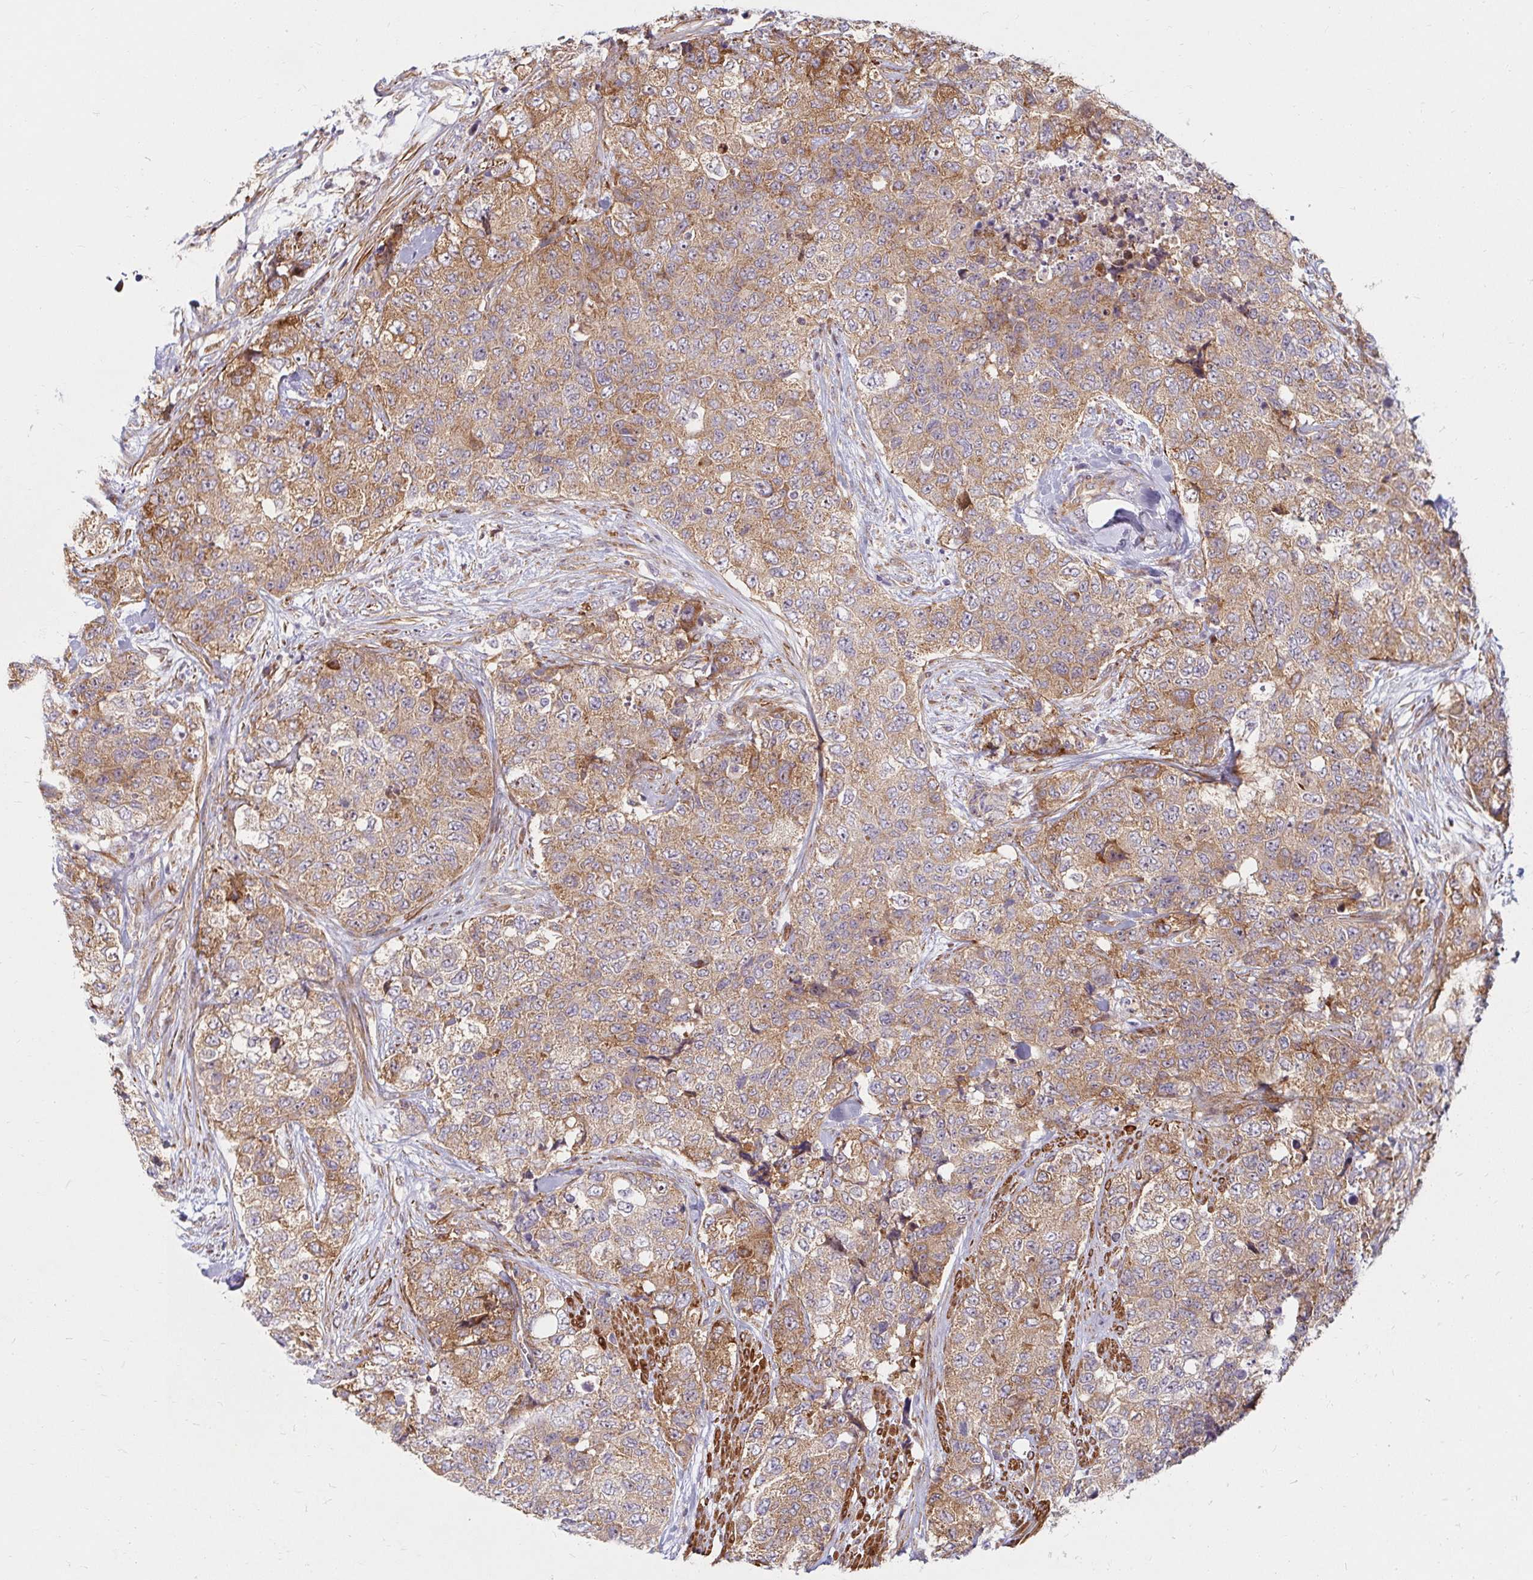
{"staining": {"intensity": "moderate", "quantity": ">75%", "location": "cytoplasmic/membranous"}, "tissue": "urothelial cancer", "cell_type": "Tumor cells", "image_type": "cancer", "snomed": [{"axis": "morphology", "description": "Urothelial carcinoma, High grade"}, {"axis": "topography", "description": "Urinary bladder"}], "caption": "The histopathology image reveals immunohistochemical staining of urothelial cancer. There is moderate cytoplasmic/membranous positivity is appreciated in approximately >75% of tumor cells.", "gene": "BTF3", "patient": {"sex": "female", "age": 78}}